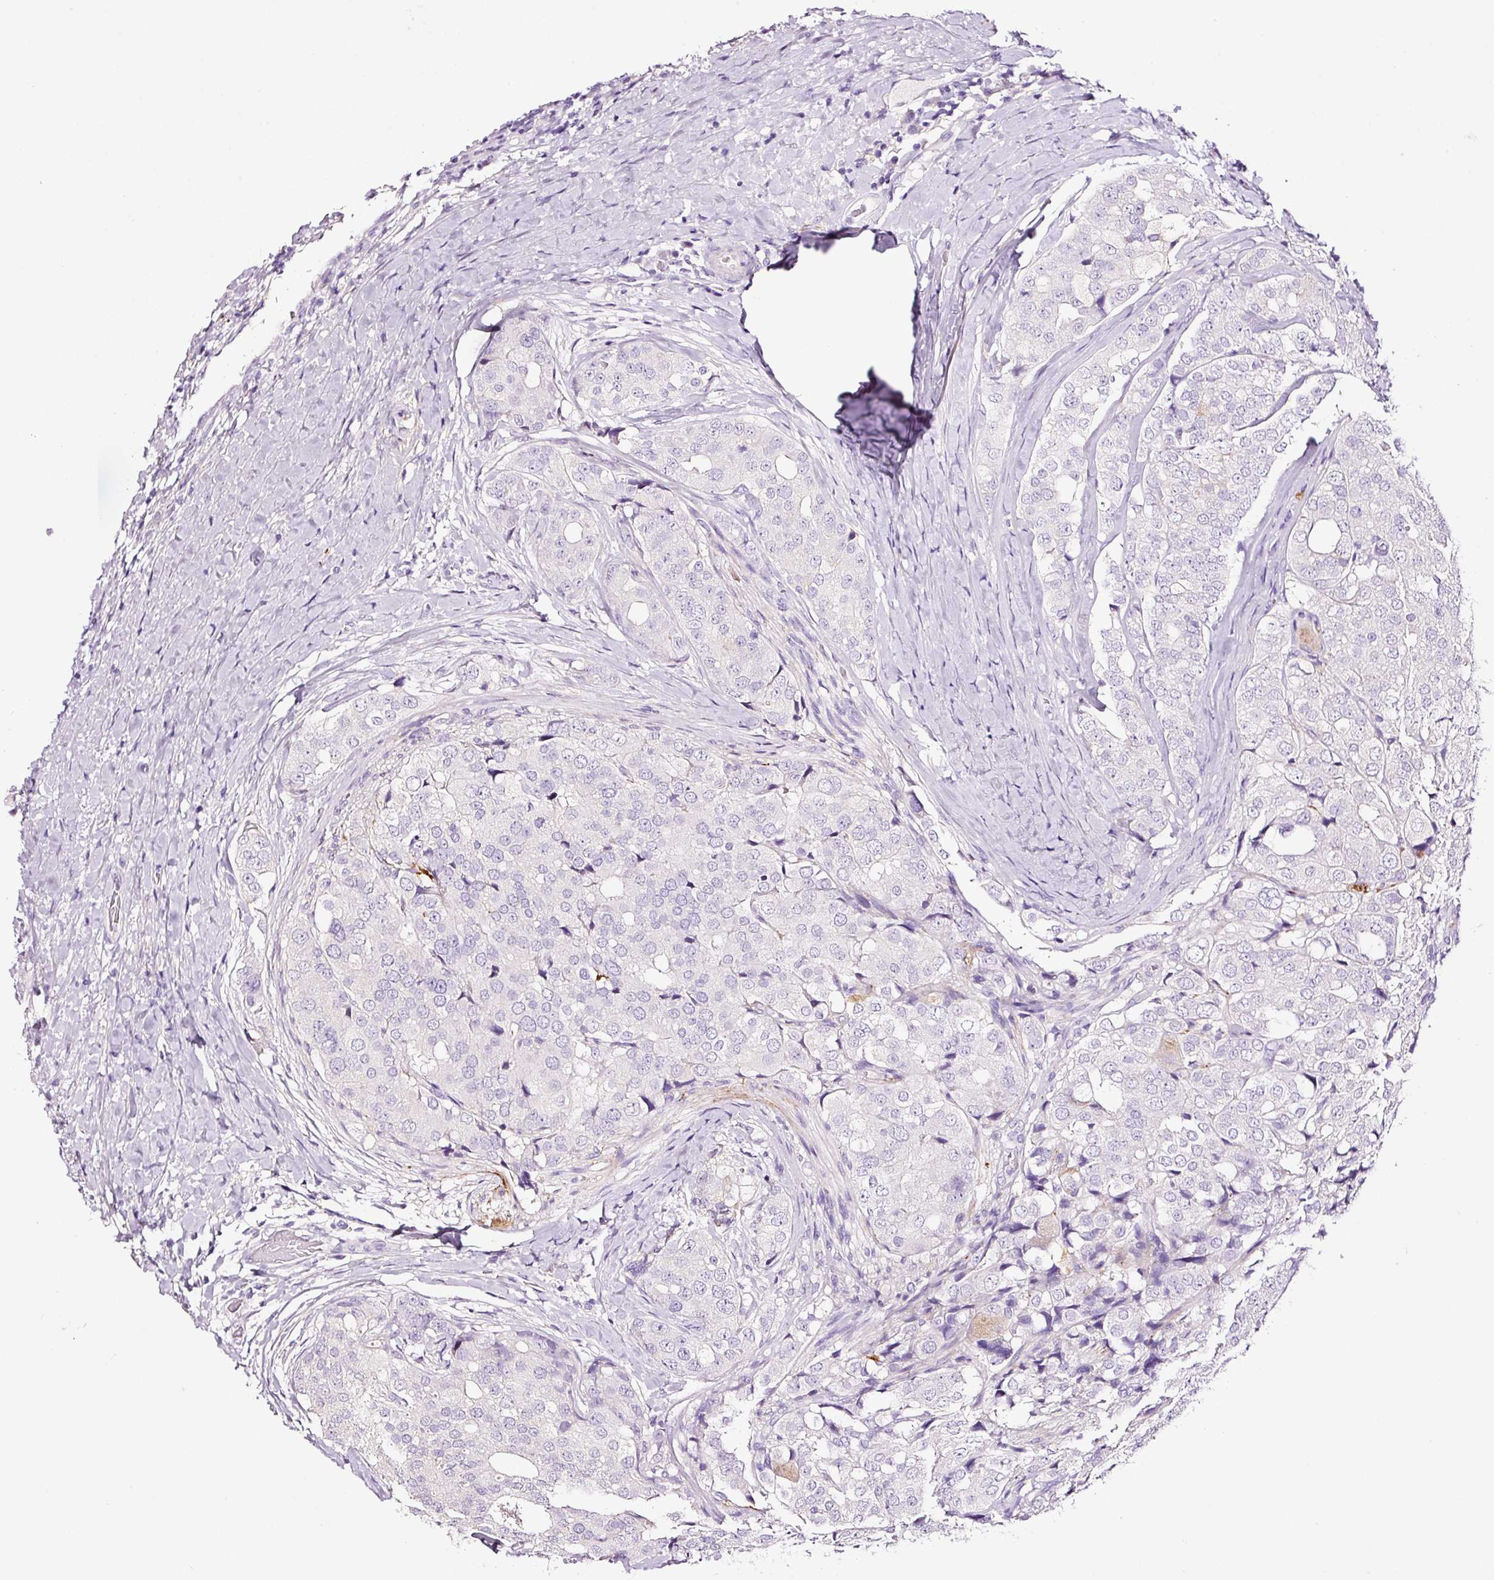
{"staining": {"intensity": "negative", "quantity": "none", "location": "none"}, "tissue": "prostate cancer", "cell_type": "Tumor cells", "image_type": "cancer", "snomed": [{"axis": "morphology", "description": "Adenocarcinoma, High grade"}, {"axis": "topography", "description": "Prostate"}], "caption": "Tumor cells show no significant protein expression in prostate adenocarcinoma (high-grade).", "gene": "PAM", "patient": {"sex": "male", "age": 49}}